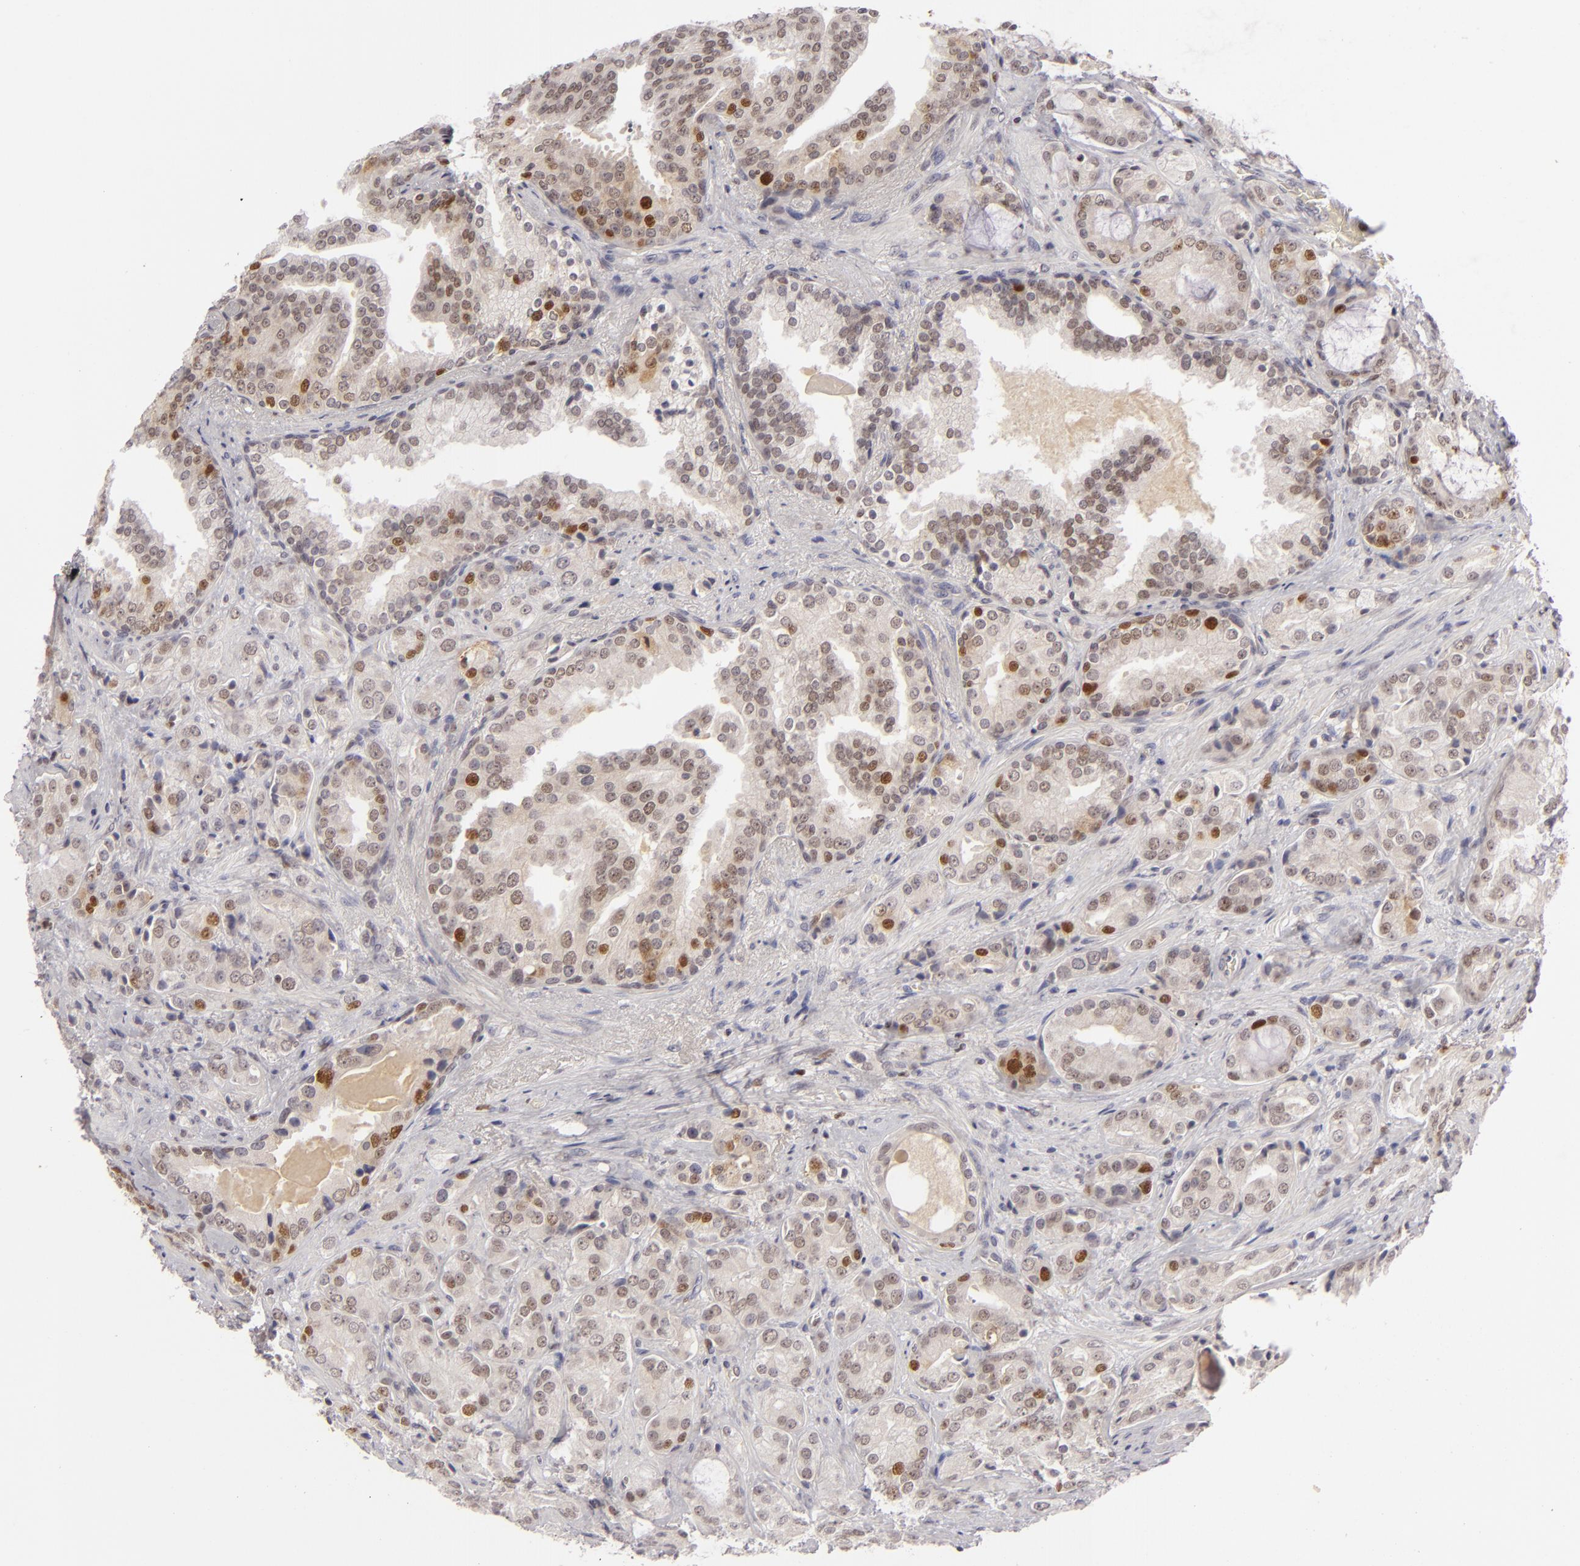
{"staining": {"intensity": "moderate", "quantity": "<25%", "location": "nuclear"}, "tissue": "prostate cancer", "cell_type": "Tumor cells", "image_type": "cancer", "snomed": [{"axis": "morphology", "description": "Adenocarcinoma, Medium grade"}, {"axis": "topography", "description": "Prostate"}], "caption": "Immunohistochemical staining of prostate adenocarcinoma (medium-grade) shows moderate nuclear protein positivity in approximately <25% of tumor cells. (DAB = brown stain, brightfield microscopy at high magnification).", "gene": "FEN1", "patient": {"sex": "male", "age": 70}}